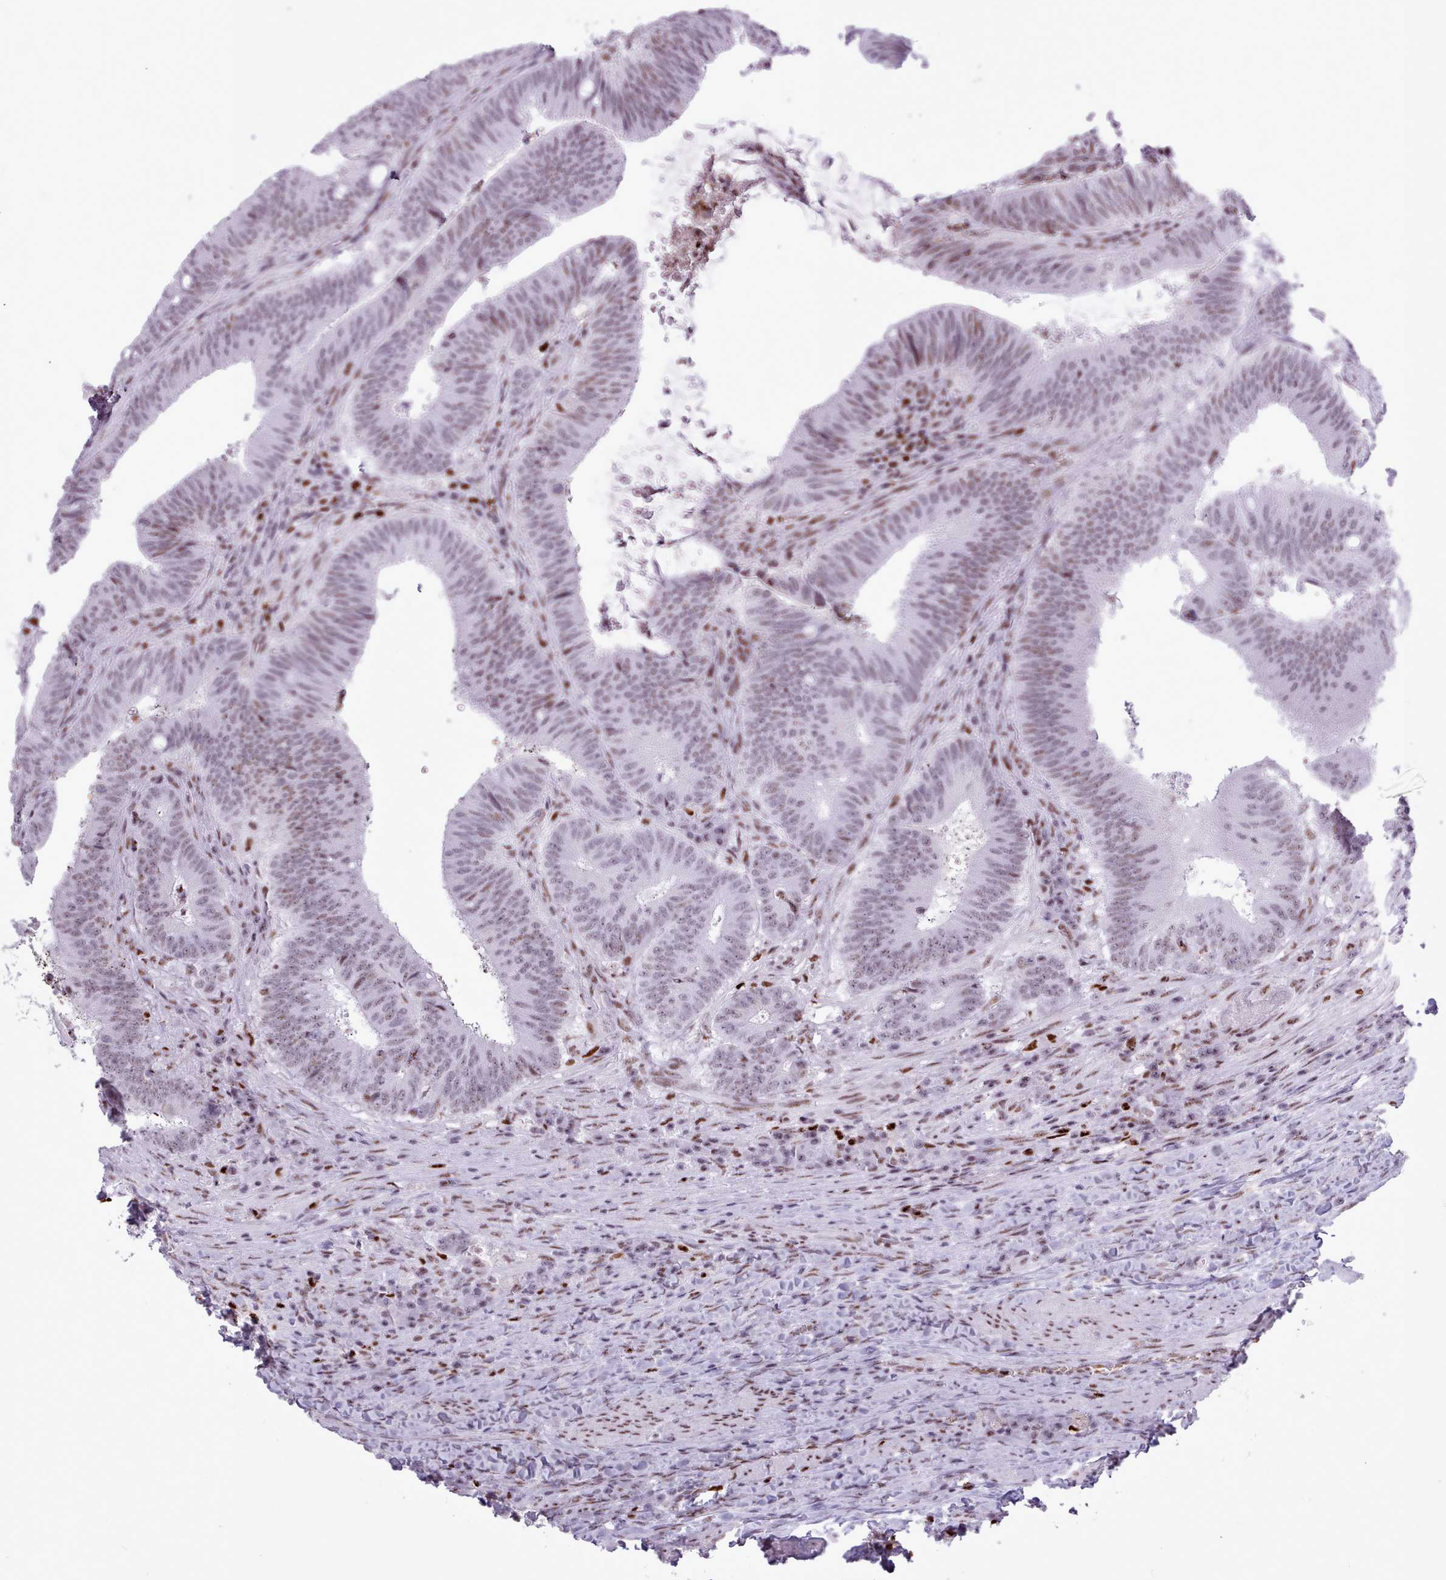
{"staining": {"intensity": "weak", "quantity": ">75%", "location": "nuclear"}, "tissue": "colorectal cancer", "cell_type": "Tumor cells", "image_type": "cancer", "snomed": [{"axis": "morphology", "description": "Adenocarcinoma, NOS"}, {"axis": "topography", "description": "Colon"}], "caption": "Immunohistochemical staining of adenocarcinoma (colorectal) reveals low levels of weak nuclear protein positivity in approximately >75% of tumor cells.", "gene": "SRSF4", "patient": {"sex": "female", "age": 43}}